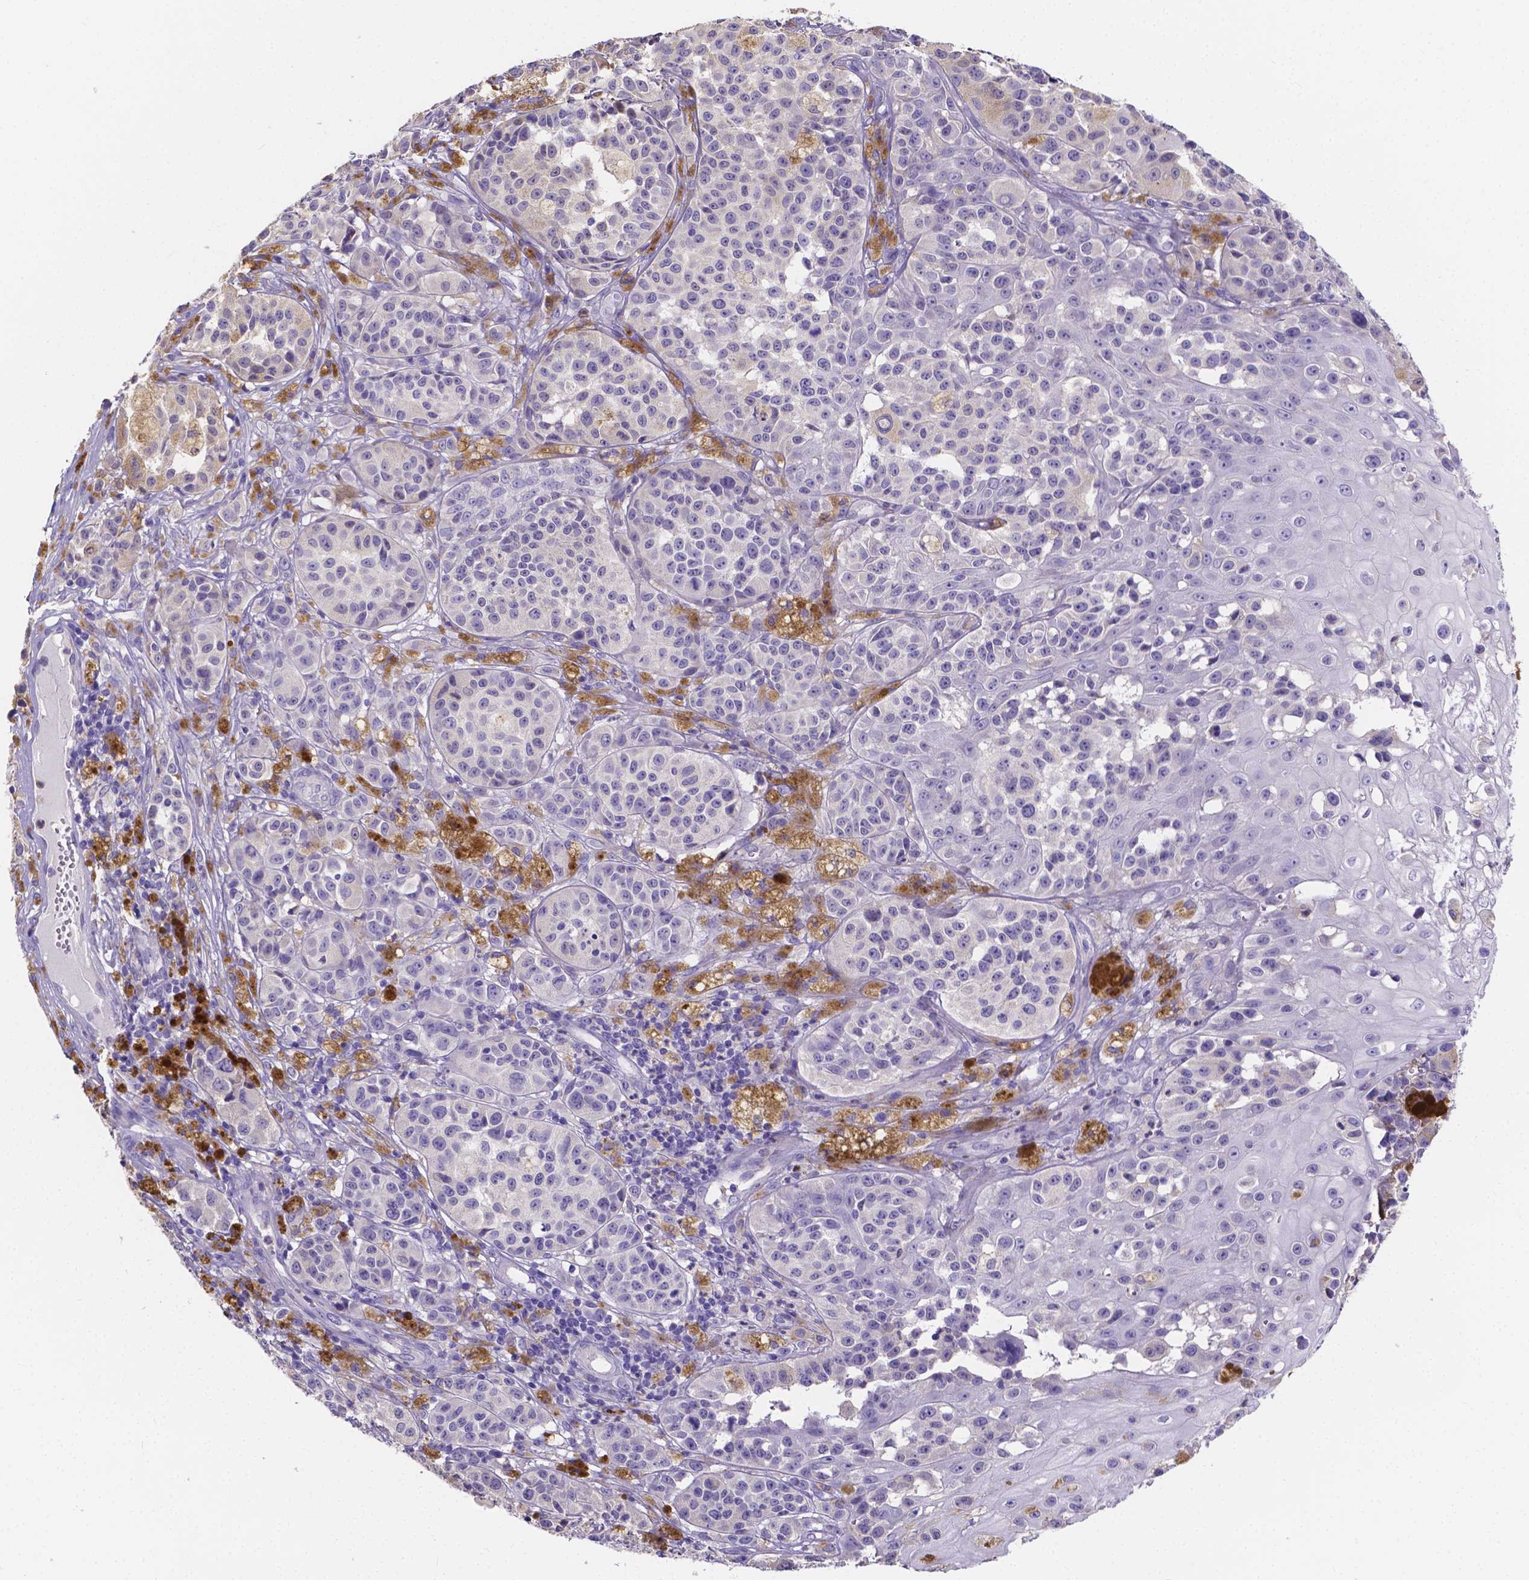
{"staining": {"intensity": "negative", "quantity": "none", "location": "none"}, "tissue": "melanoma", "cell_type": "Tumor cells", "image_type": "cancer", "snomed": [{"axis": "morphology", "description": "Malignant melanoma, NOS"}, {"axis": "topography", "description": "Skin"}], "caption": "A high-resolution histopathology image shows immunohistochemistry (IHC) staining of malignant melanoma, which exhibits no significant staining in tumor cells.", "gene": "ATP6V1D", "patient": {"sex": "female", "age": 58}}